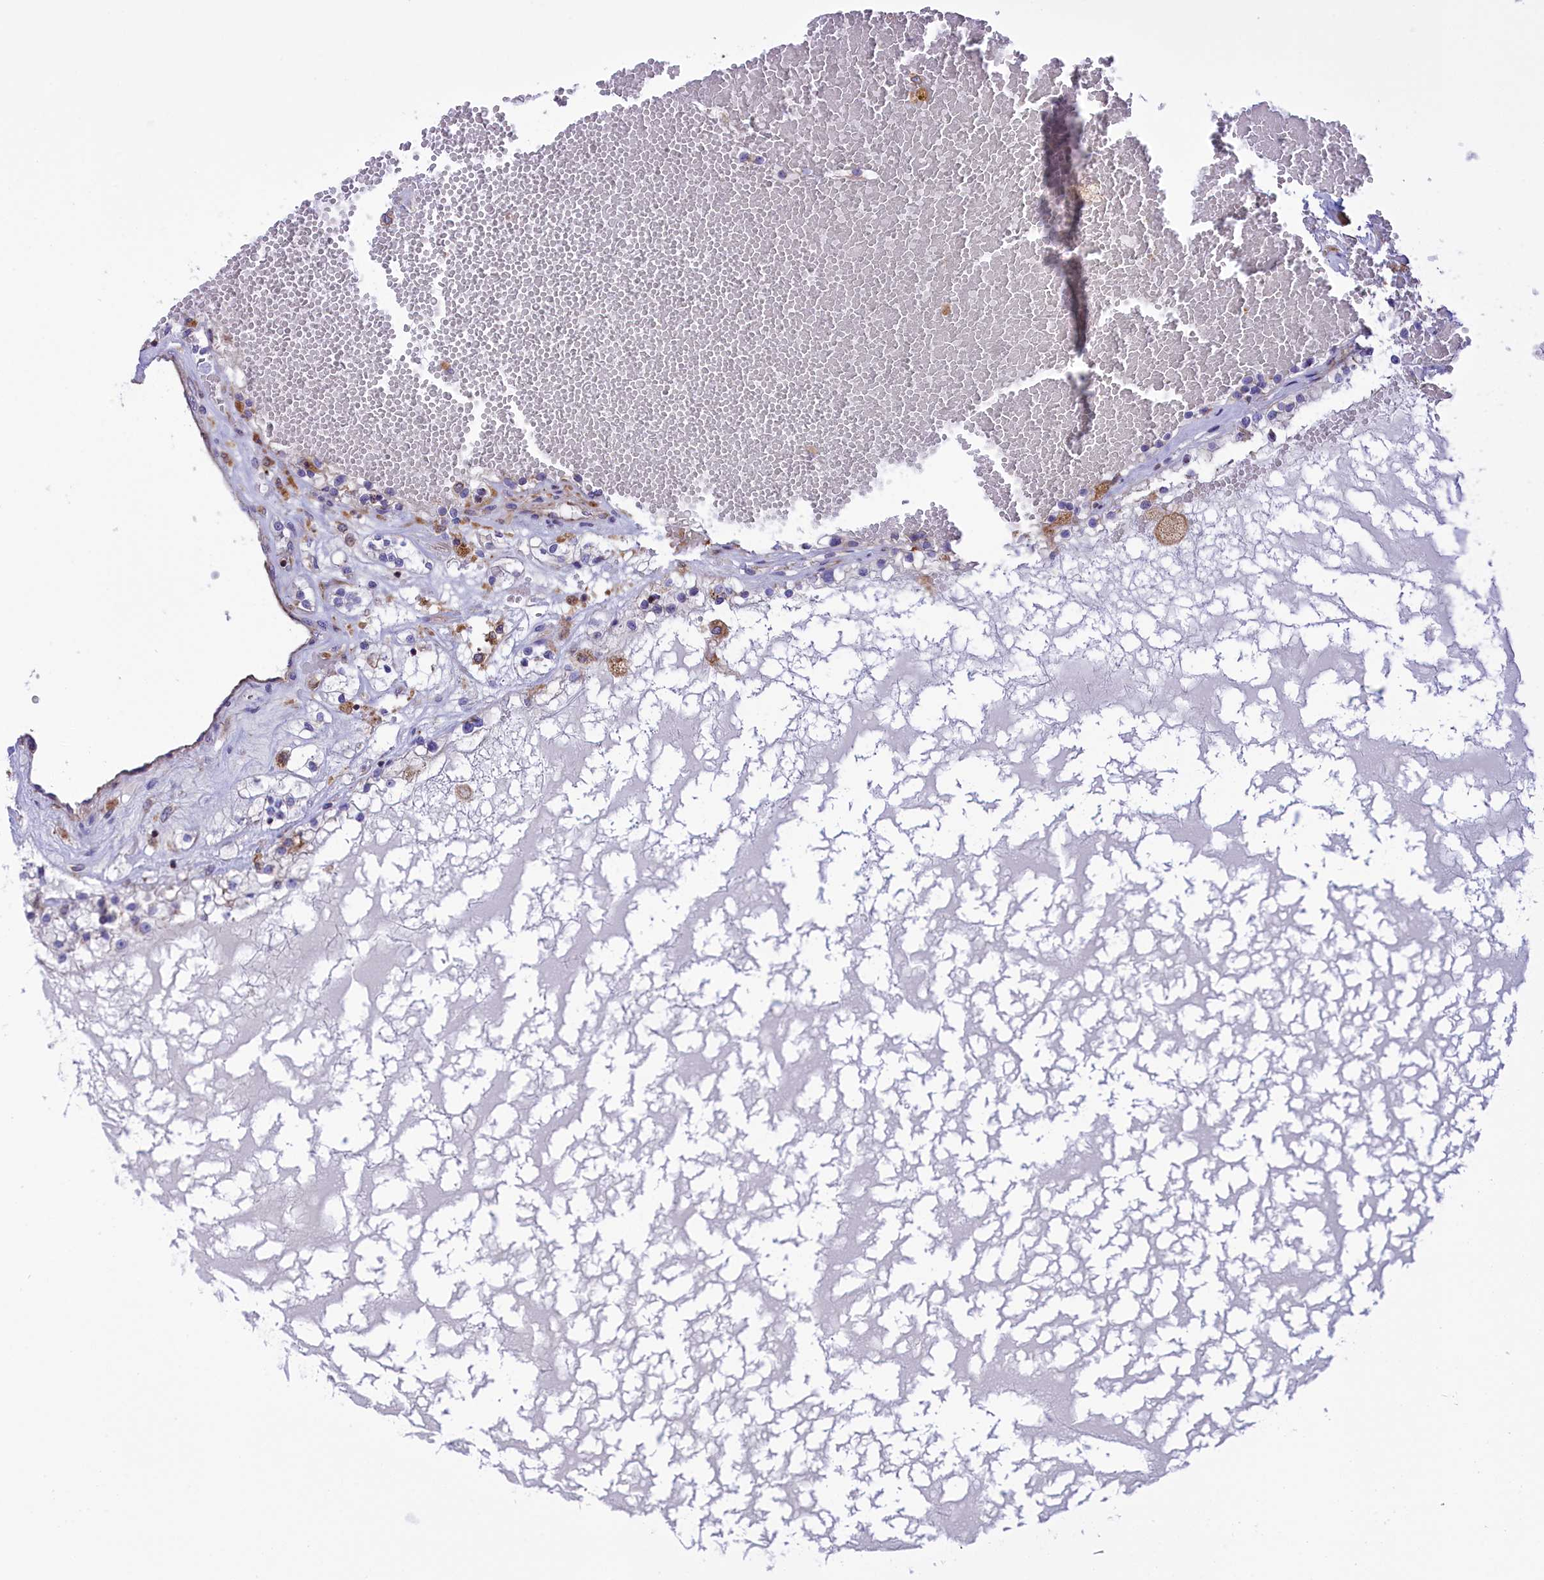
{"staining": {"intensity": "negative", "quantity": "none", "location": "none"}, "tissue": "renal cancer", "cell_type": "Tumor cells", "image_type": "cancer", "snomed": [{"axis": "morphology", "description": "Normal tissue, NOS"}, {"axis": "morphology", "description": "Adenocarcinoma, NOS"}, {"axis": "topography", "description": "Kidney"}], "caption": "A photomicrograph of human renal adenocarcinoma is negative for staining in tumor cells.", "gene": "CORO7-PAM16", "patient": {"sex": "male", "age": 68}}